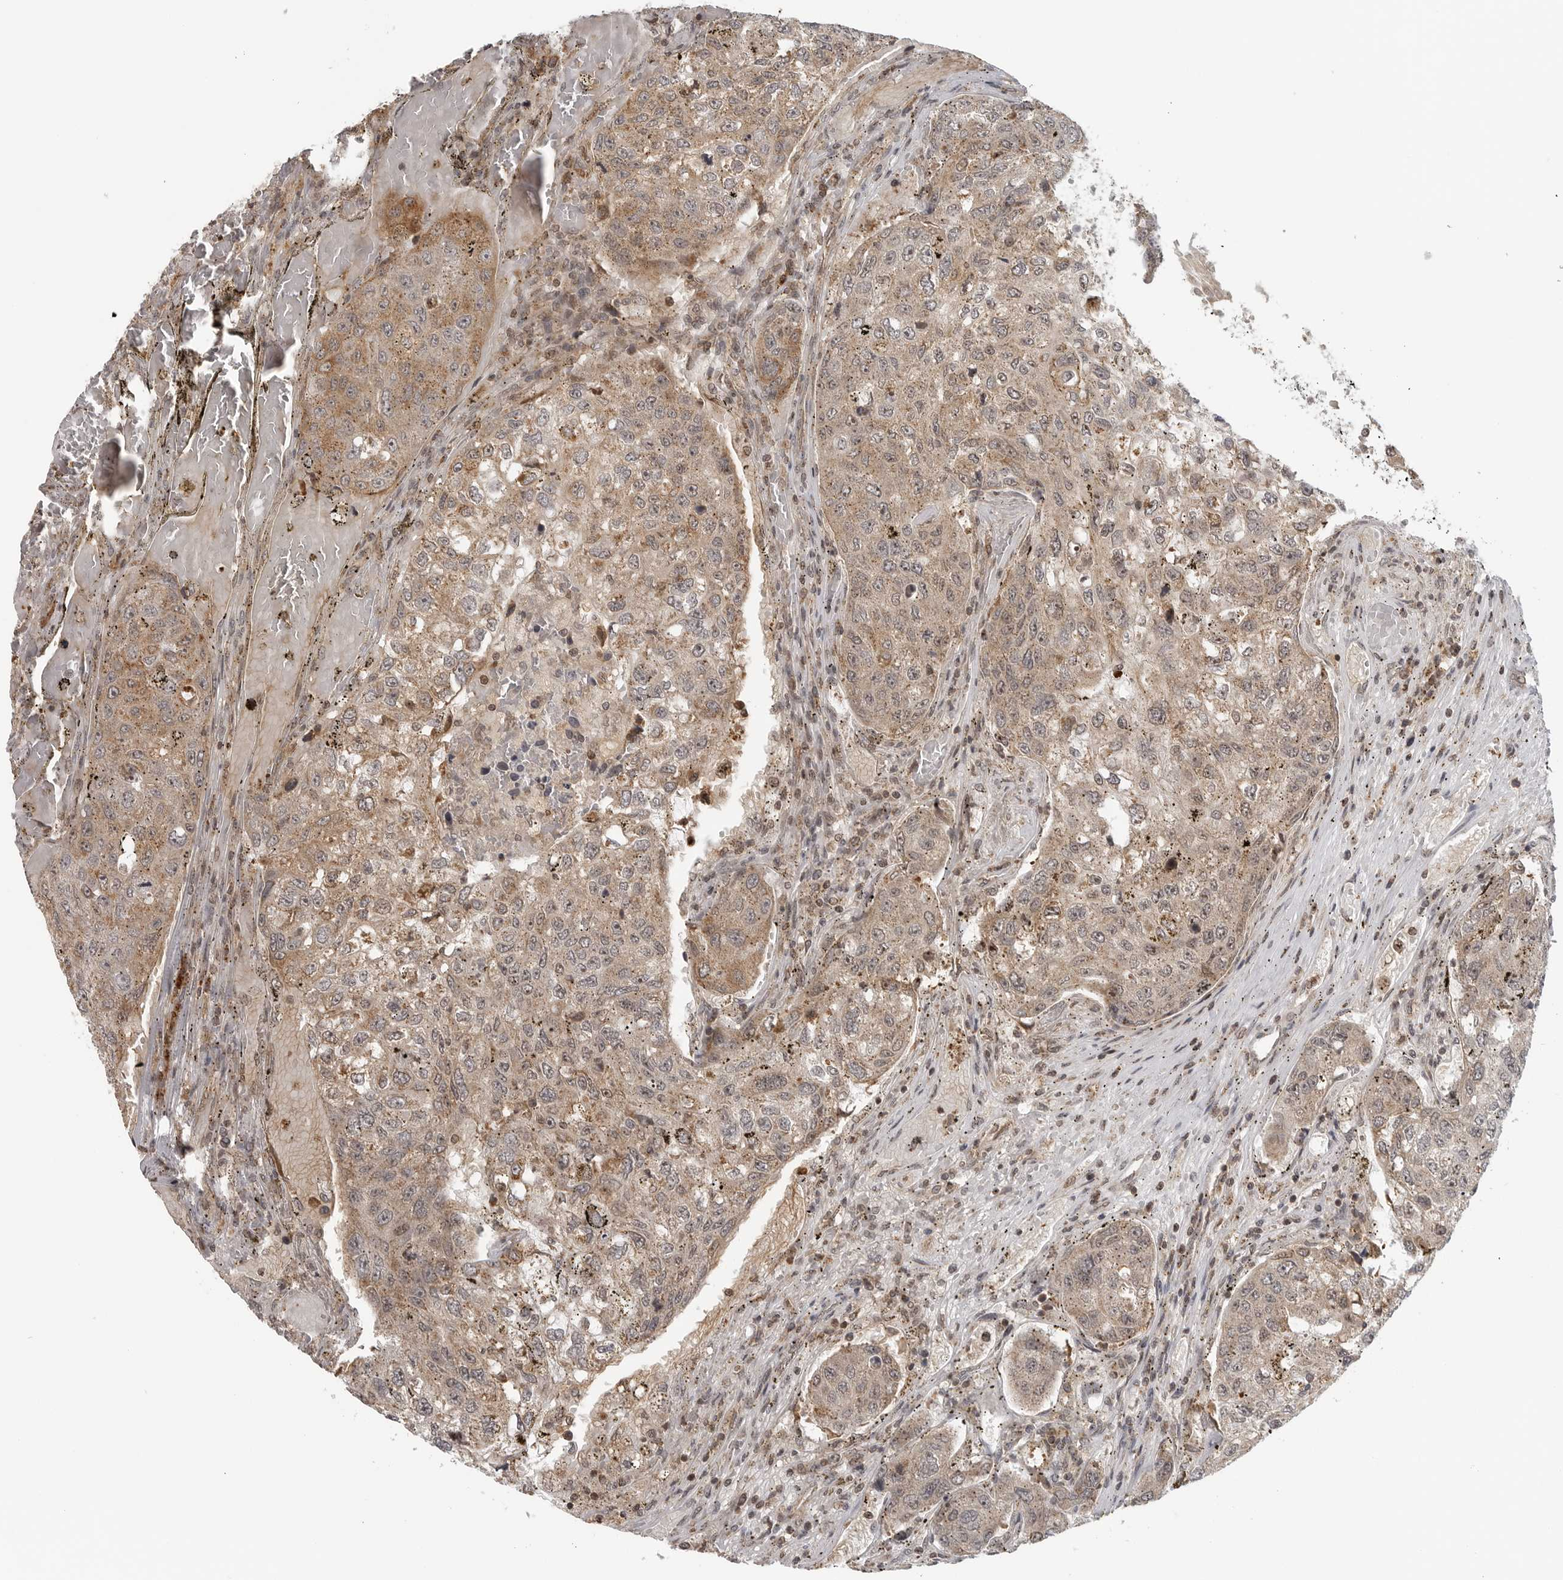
{"staining": {"intensity": "weak", "quantity": ">75%", "location": "cytoplasmic/membranous,nuclear"}, "tissue": "urothelial cancer", "cell_type": "Tumor cells", "image_type": "cancer", "snomed": [{"axis": "morphology", "description": "Urothelial carcinoma, High grade"}, {"axis": "topography", "description": "Lymph node"}, {"axis": "topography", "description": "Urinary bladder"}], "caption": "Urothelial carcinoma (high-grade) was stained to show a protein in brown. There is low levels of weak cytoplasmic/membranous and nuclear expression in about >75% of tumor cells.", "gene": "COPA", "patient": {"sex": "male", "age": 51}}